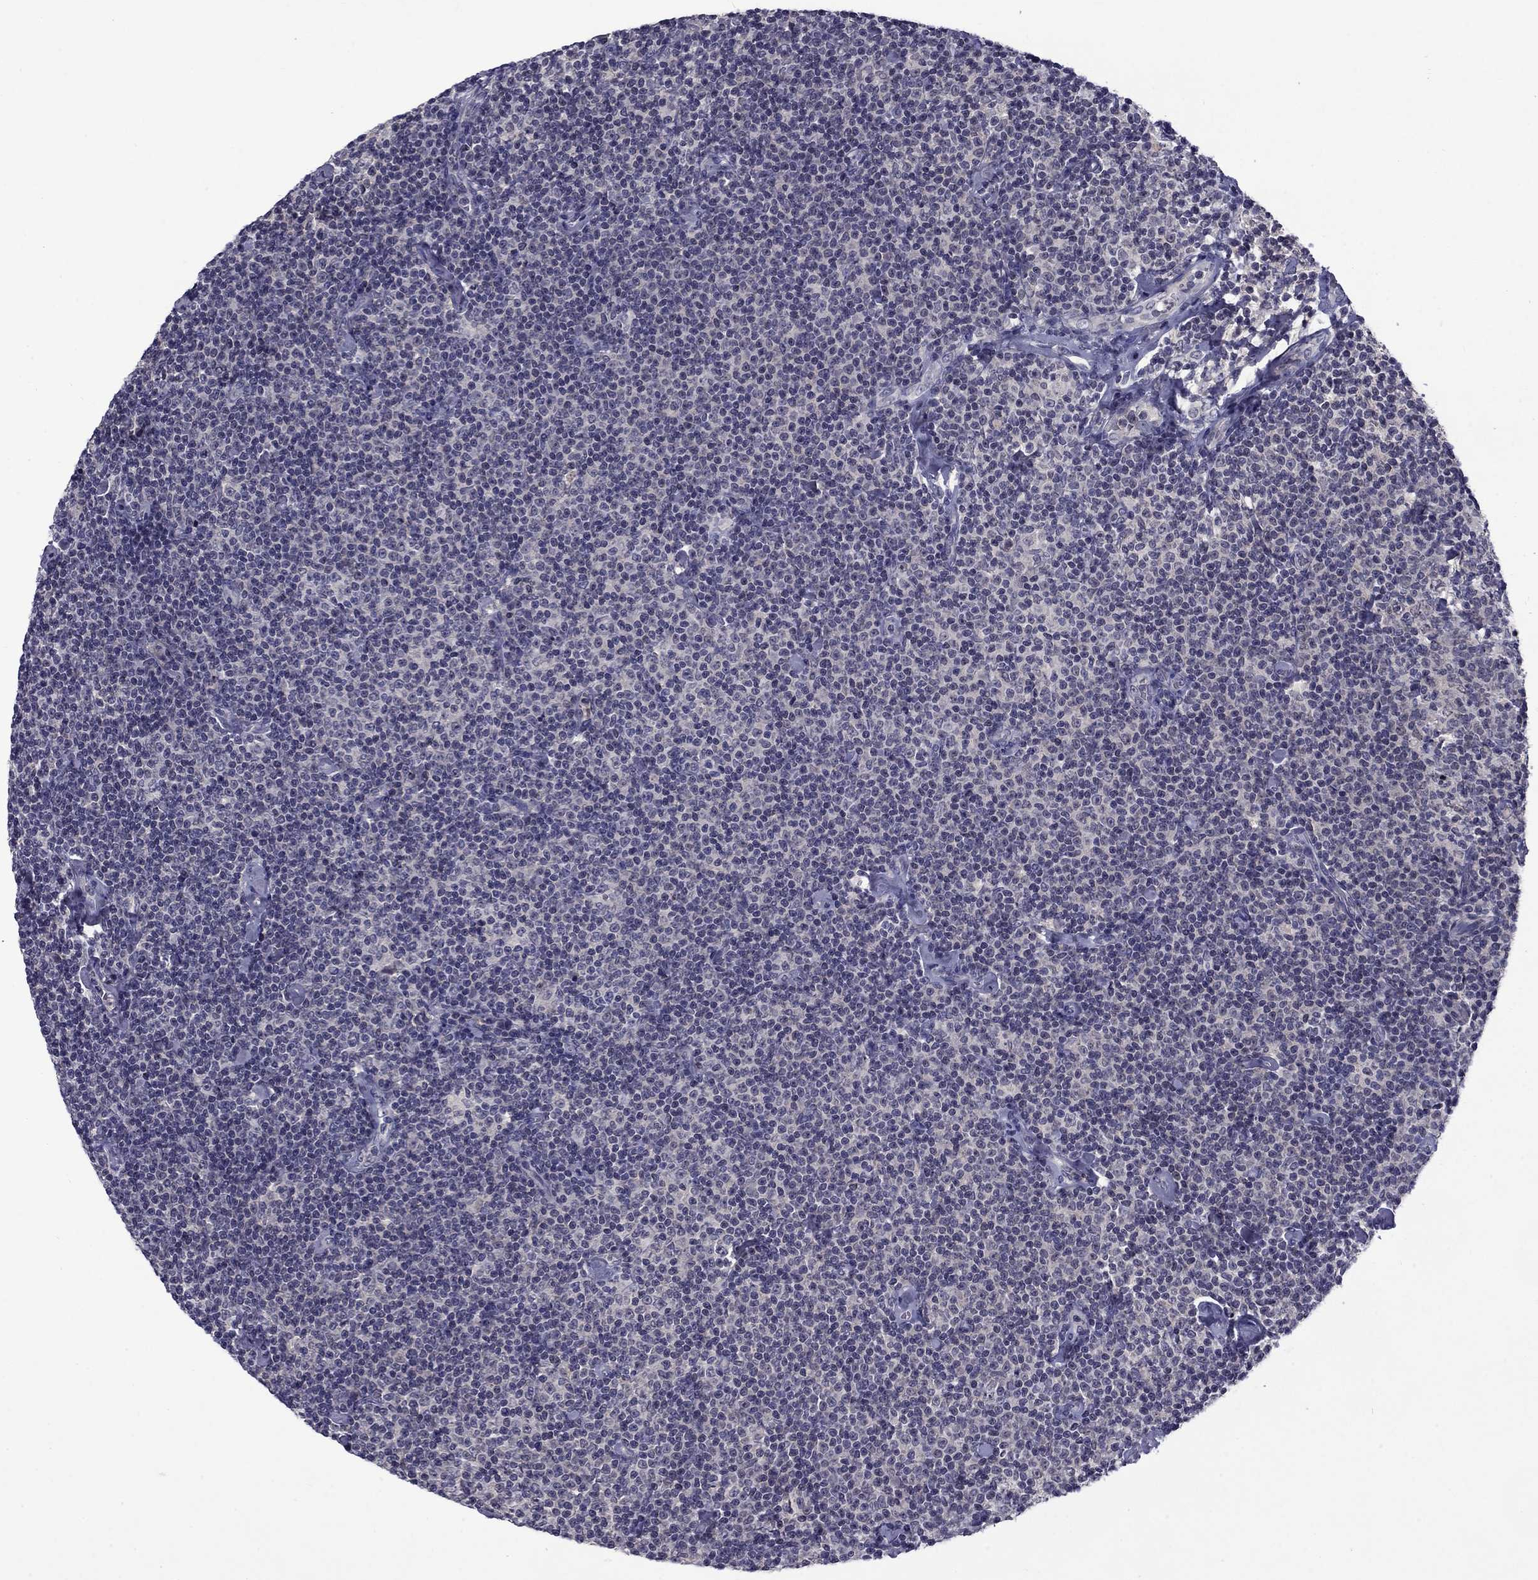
{"staining": {"intensity": "negative", "quantity": "none", "location": "none"}, "tissue": "lymphoma", "cell_type": "Tumor cells", "image_type": "cancer", "snomed": [{"axis": "morphology", "description": "Malignant lymphoma, non-Hodgkin's type, Low grade"}, {"axis": "topography", "description": "Lymph node"}], "caption": "Immunohistochemical staining of human malignant lymphoma, non-Hodgkin's type (low-grade) displays no significant positivity in tumor cells. (DAB (3,3'-diaminobenzidine) IHC, high magnification).", "gene": "SNTA1", "patient": {"sex": "male", "age": 81}}